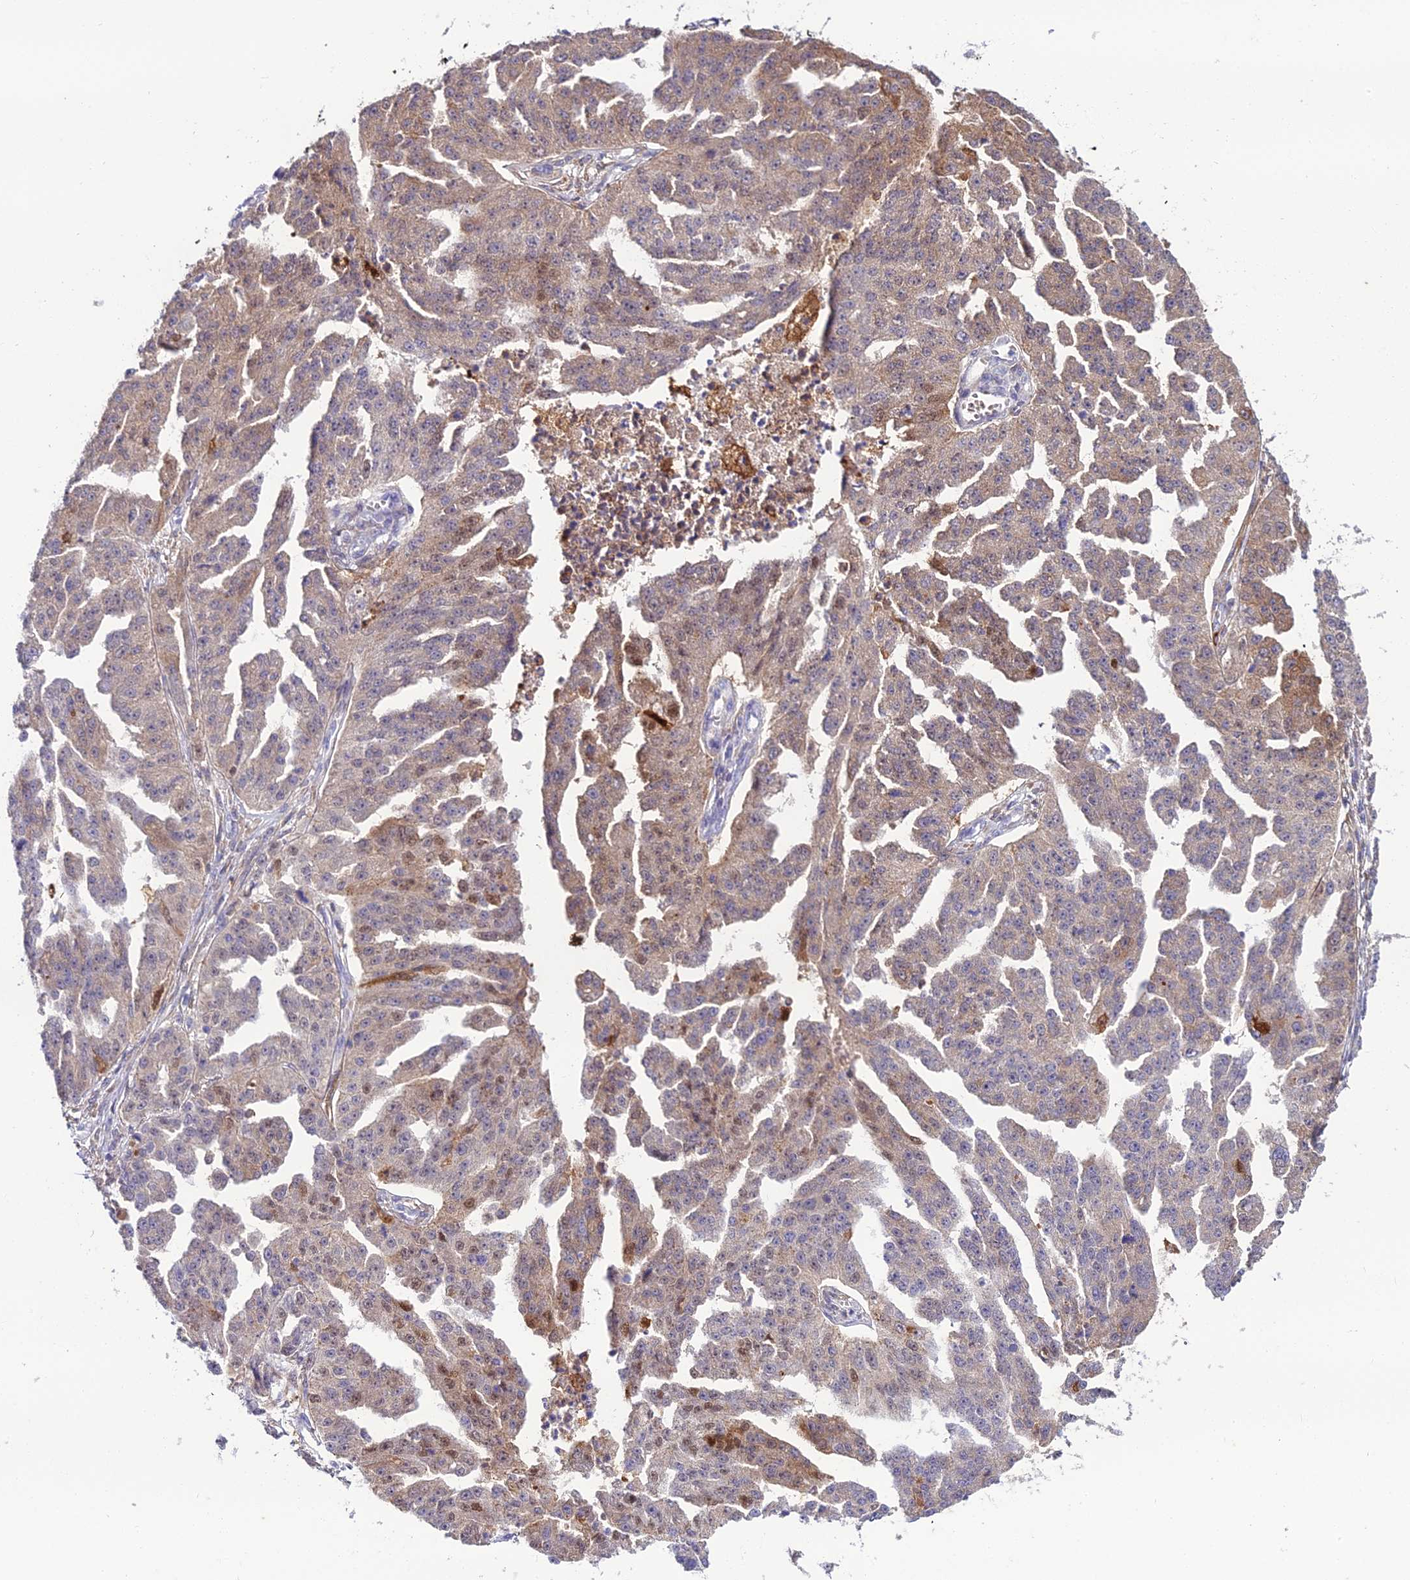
{"staining": {"intensity": "weak", "quantity": "25%-75%", "location": "cytoplasmic/membranous"}, "tissue": "ovarian cancer", "cell_type": "Tumor cells", "image_type": "cancer", "snomed": [{"axis": "morphology", "description": "Cystadenocarcinoma, serous, NOS"}, {"axis": "topography", "description": "Ovary"}], "caption": "High-magnification brightfield microscopy of ovarian cancer stained with DAB (3,3'-diaminobenzidine) (brown) and counterstained with hematoxylin (blue). tumor cells exhibit weak cytoplasmic/membranous expression is seen in about25%-75% of cells. (IHC, brightfield microscopy, high magnification).", "gene": "MB21D2", "patient": {"sex": "female", "age": 58}}